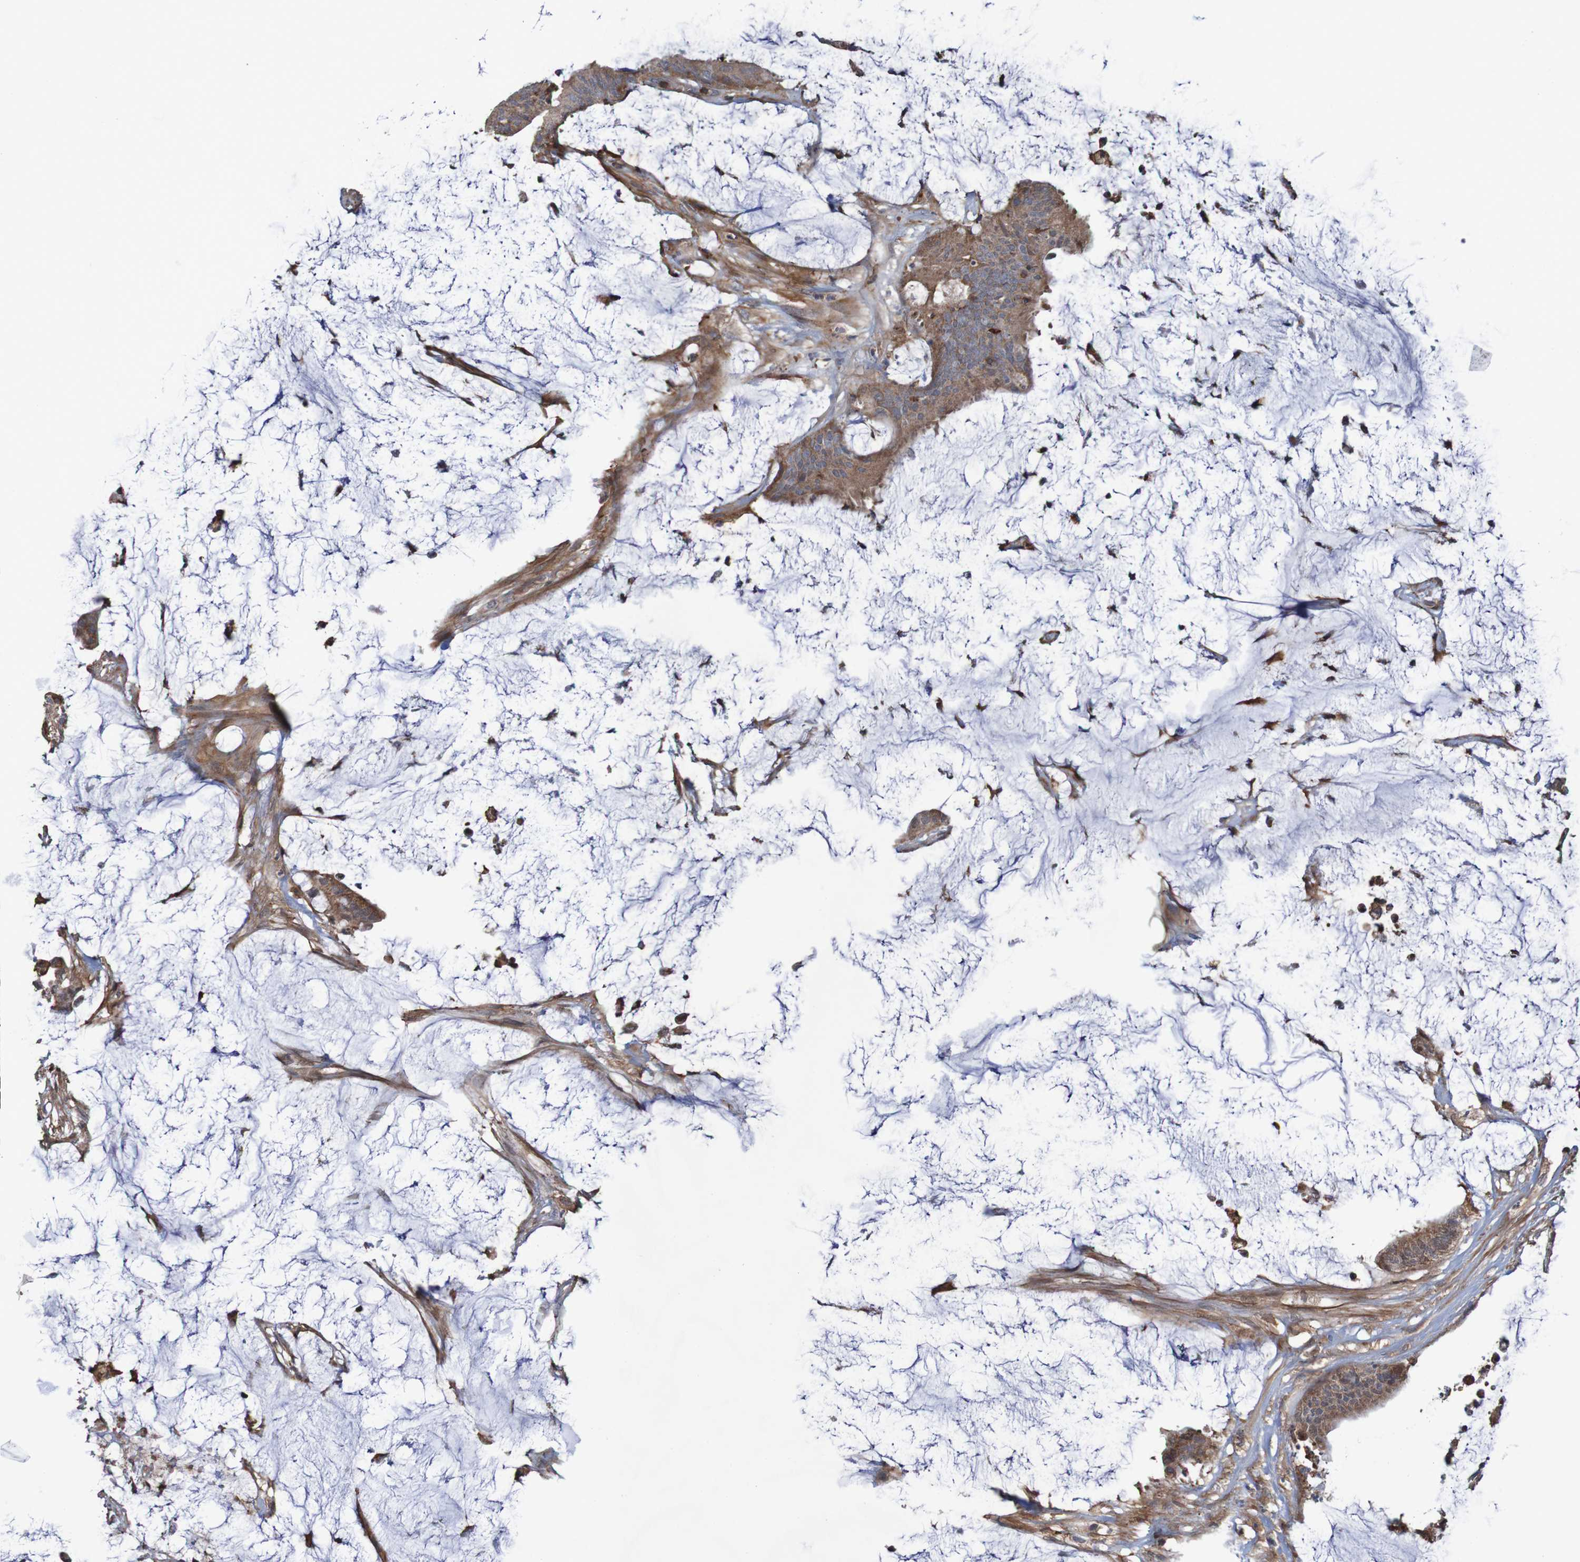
{"staining": {"intensity": "moderate", "quantity": ">75%", "location": "cytoplasmic/membranous"}, "tissue": "colorectal cancer", "cell_type": "Tumor cells", "image_type": "cancer", "snomed": [{"axis": "morphology", "description": "Adenocarcinoma, NOS"}, {"axis": "topography", "description": "Rectum"}], "caption": "Immunohistochemical staining of human colorectal adenocarcinoma demonstrates medium levels of moderate cytoplasmic/membranous expression in about >75% of tumor cells. The staining is performed using DAB brown chromogen to label protein expression. The nuclei are counter-stained blue using hematoxylin.", "gene": "PDGFB", "patient": {"sex": "female", "age": 66}}